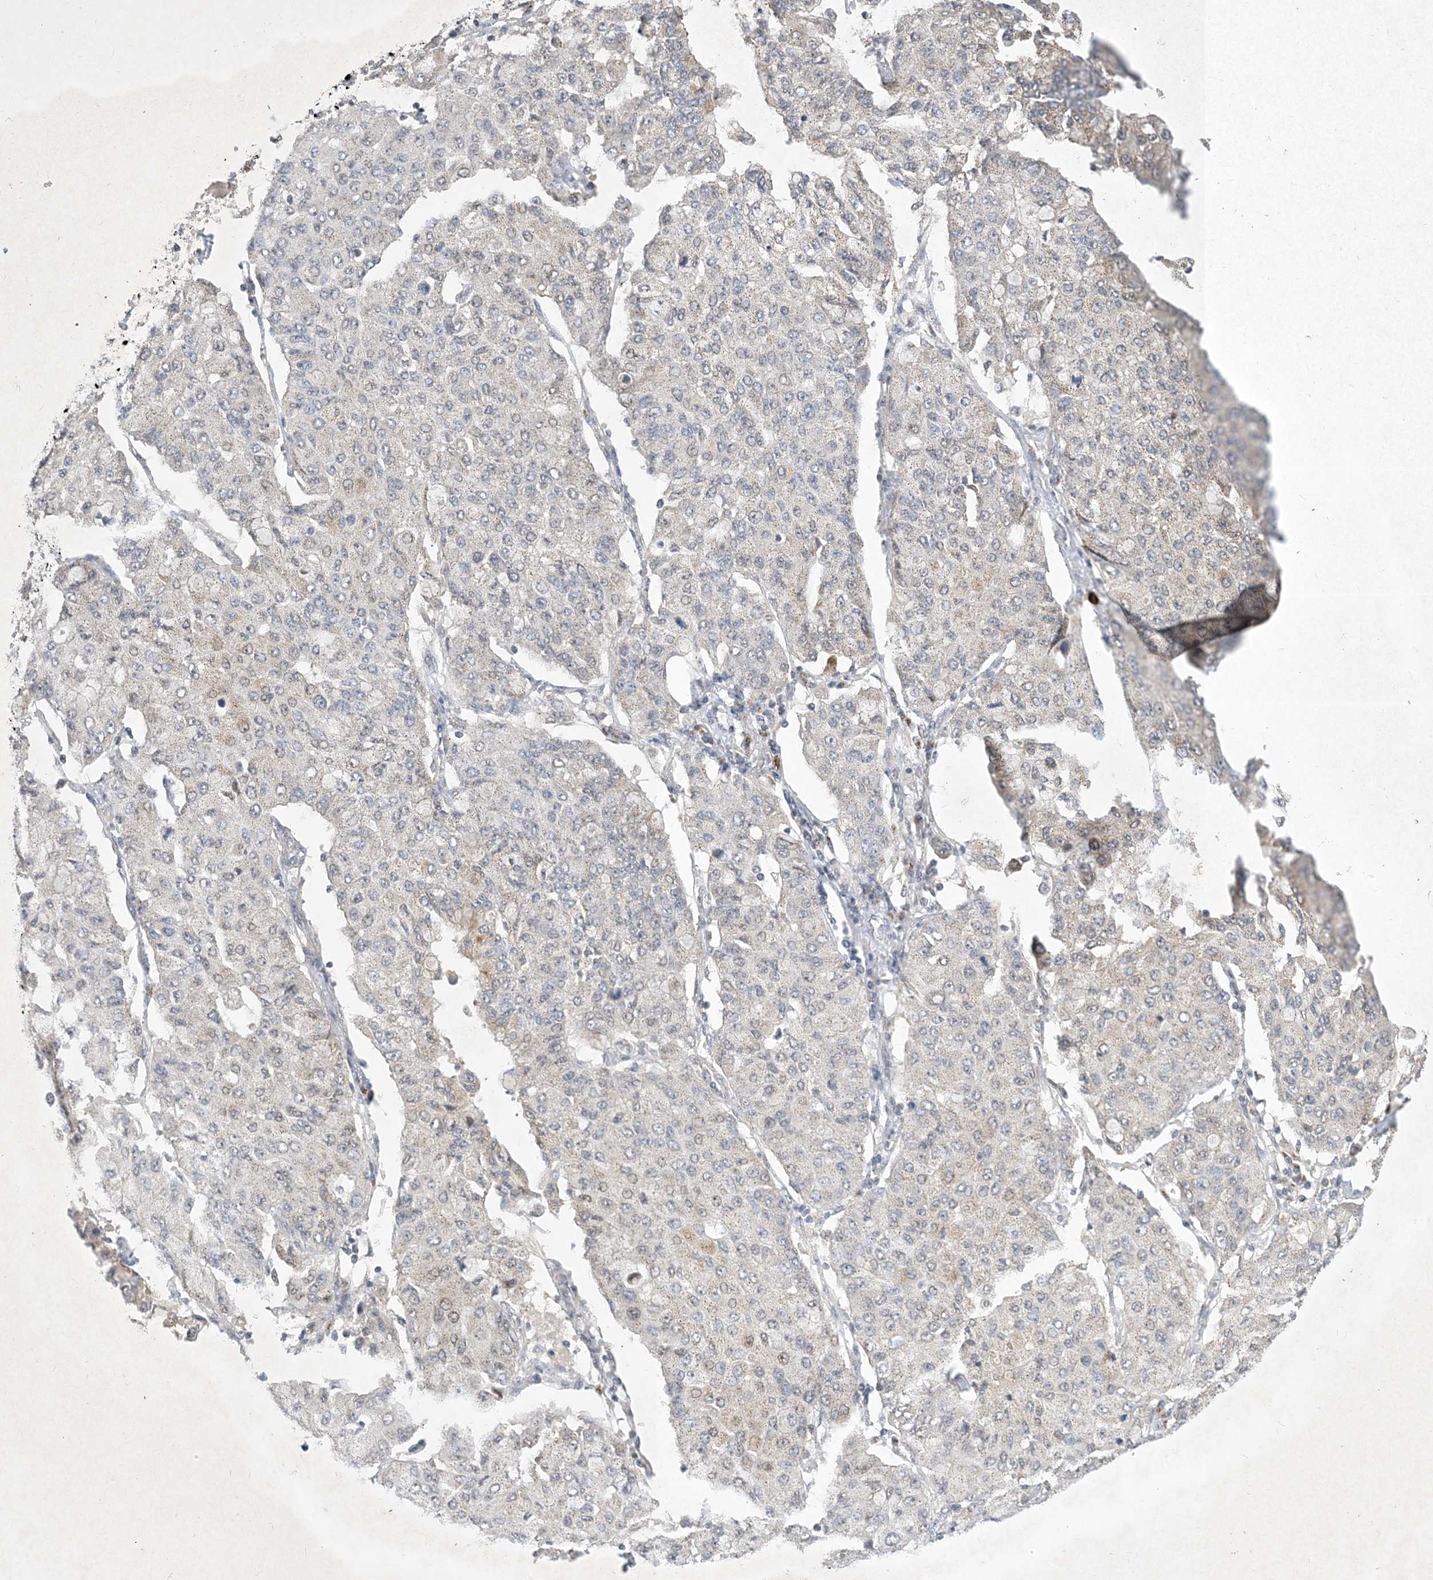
{"staining": {"intensity": "weak", "quantity": "<25%", "location": "cytoplasmic/membranous"}, "tissue": "lung cancer", "cell_type": "Tumor cells", "image_type": "cancer", "snomed": [{"axis": "morphology", "description": "Squamous cell carcinoma, NOS"}, {"axis": "topography", "description": "Lung"}], "caption": "This micrograph is of lung squamous cell carcinoma stained with immunohistochemistry (IHC) to label a protein in brown with the nuclei are counter-stained blue. There is no expression in tumor cells.", "gene": "CCDC14", "patient": {"sex": "male", "age": 74}}